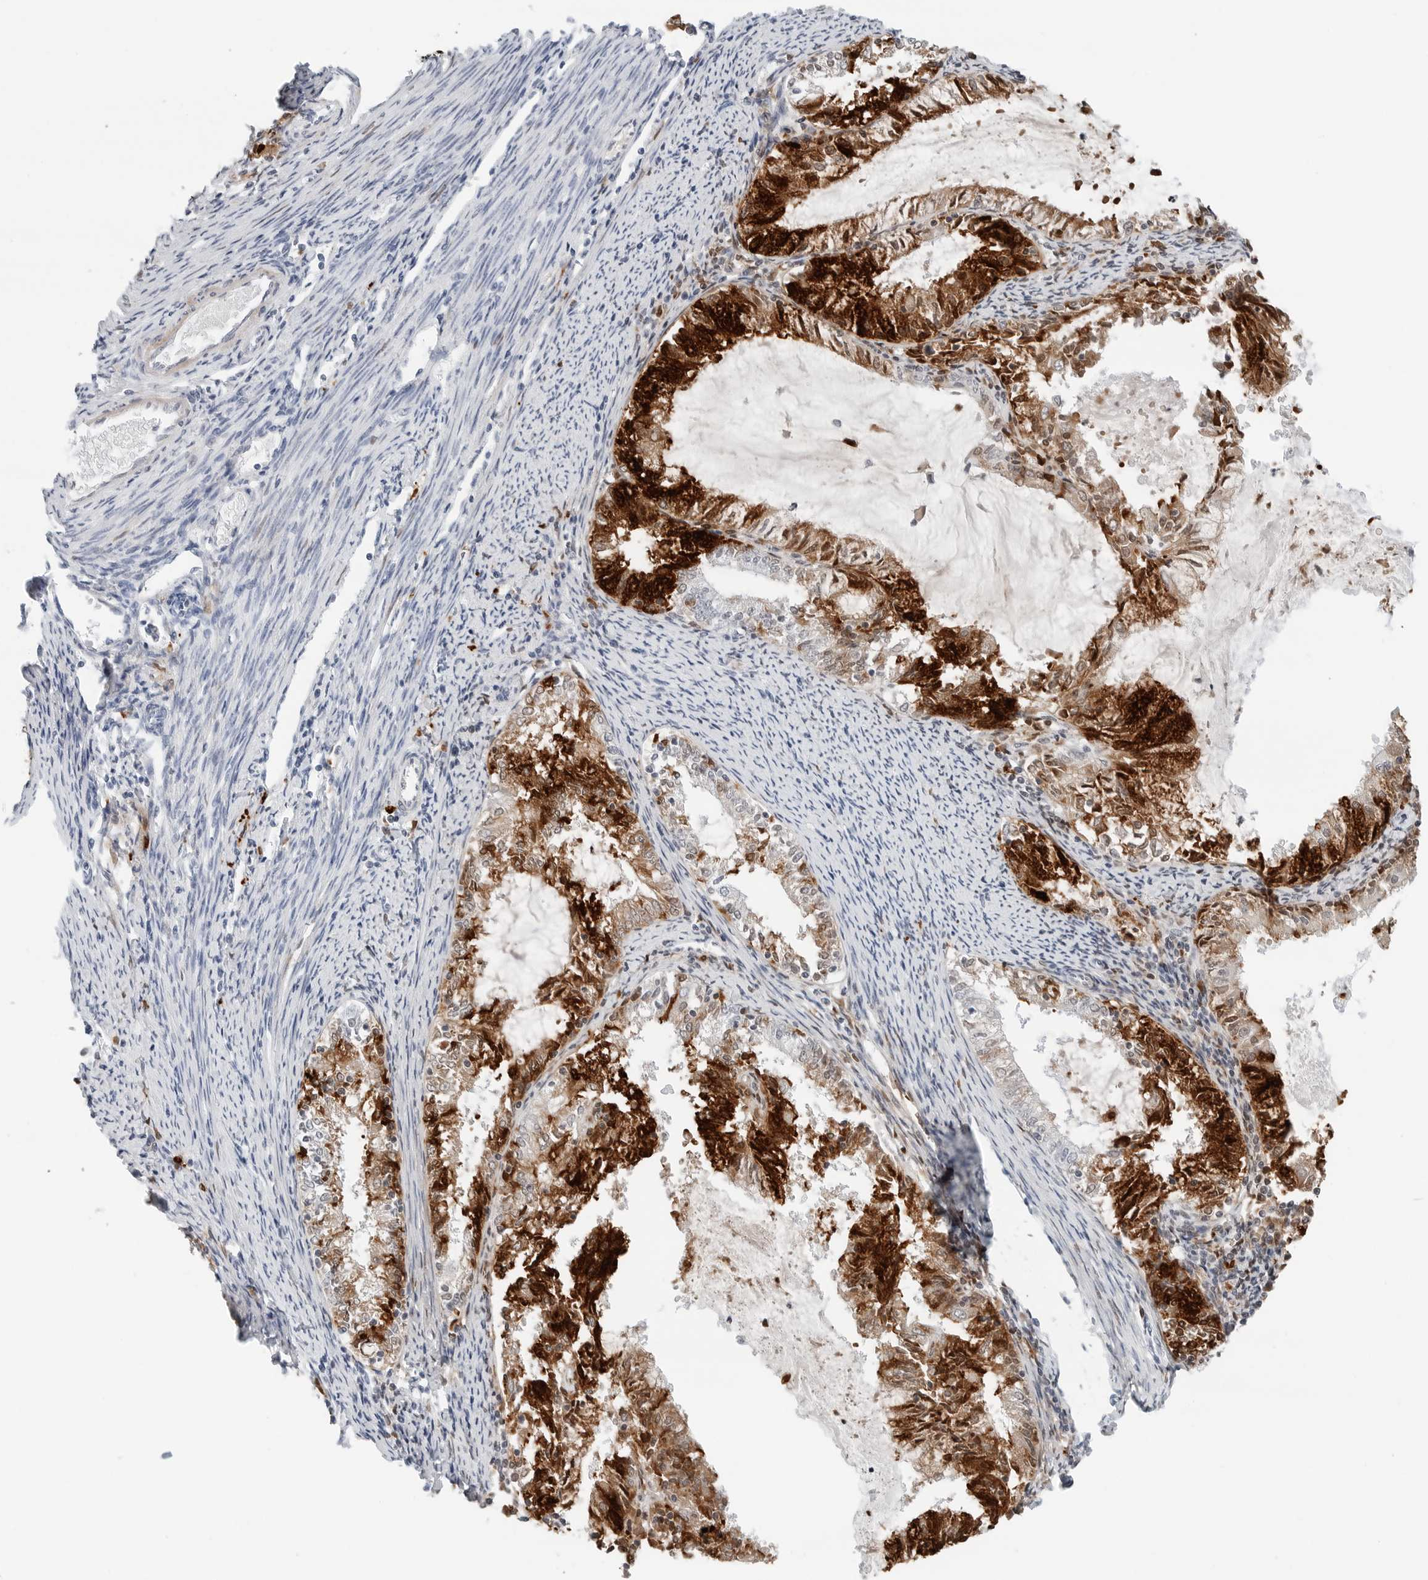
{"staining": {"intensity": "strong", "quantity": ">75%", "location": "cytoplasmic/membranous"}, "tissue": "endometrial cancer", "cell_type": "Tumor cells", "image_type": "cancer", "snomed": [{"axis": "morphology", "description": "Adenocarcinoma, NOS"}, {"axis": "topography", "description": "Endometrium"}], "caption": "A brown stain labels strong cytoplasmic/membranous staining of a protein in adenocarcinoma (endometrial) tumor cells.", "gene": "SLPI", "patient": {"sex": "female", "age": 57}}